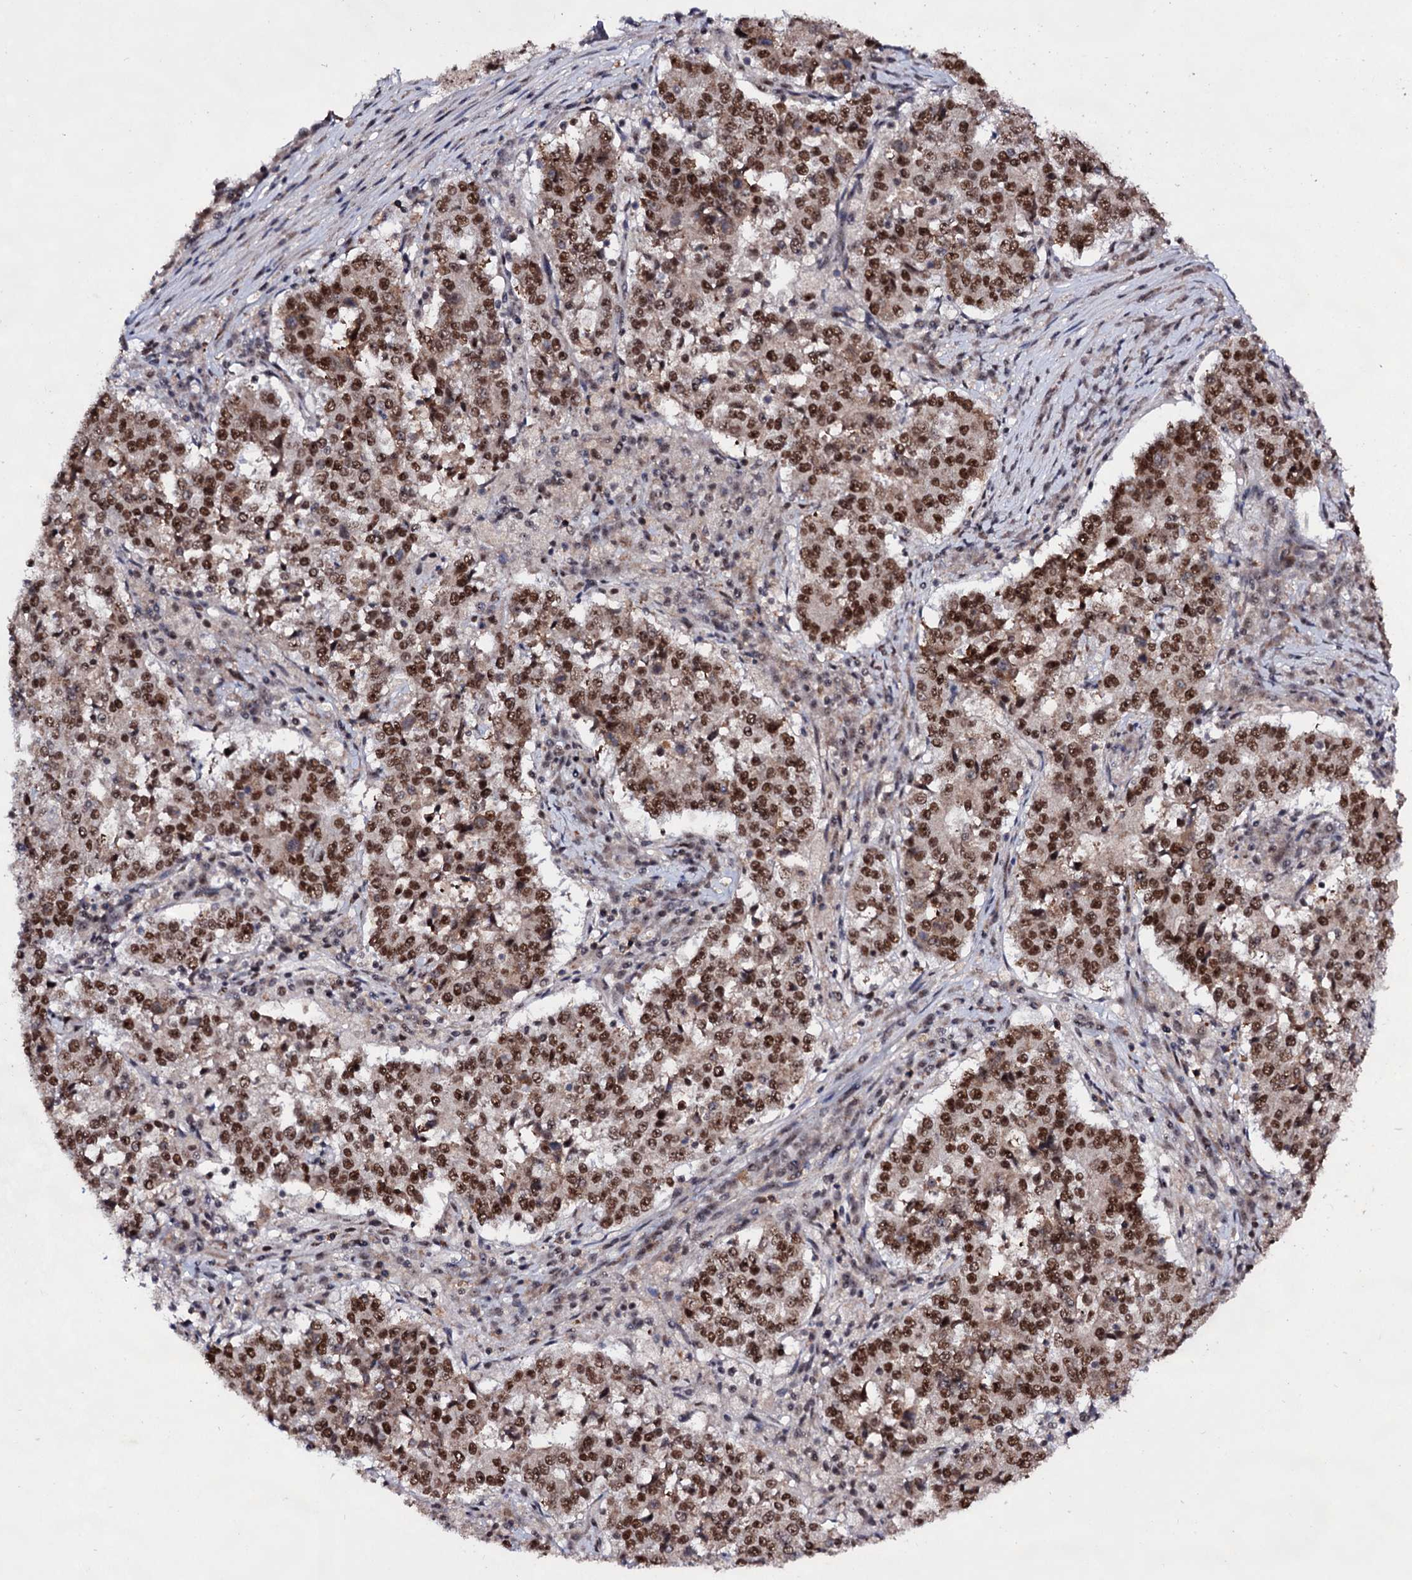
{"staining": {"intensity": "strong", "quantity": ">75%", "location": "nuclear"}, "tissue": "stomach cancer", "cell_type": "Tumor cells", "image_type": "cancer", "snomed": [{"axis": "morphology", "description": "Adenocarcinoma, NOS"}, {"axis": "topography", "description": "Stomach"}], "caption": "Immunohistochemistry histopathology image of human stomach adenocarcinoma stained for a protein (brown), which demonstrates high levels of strong nuclear staining in approximately >75% of tumor cells.", "gene": "EXOSC10", "patient": {"sex": "male", "age": 59}}